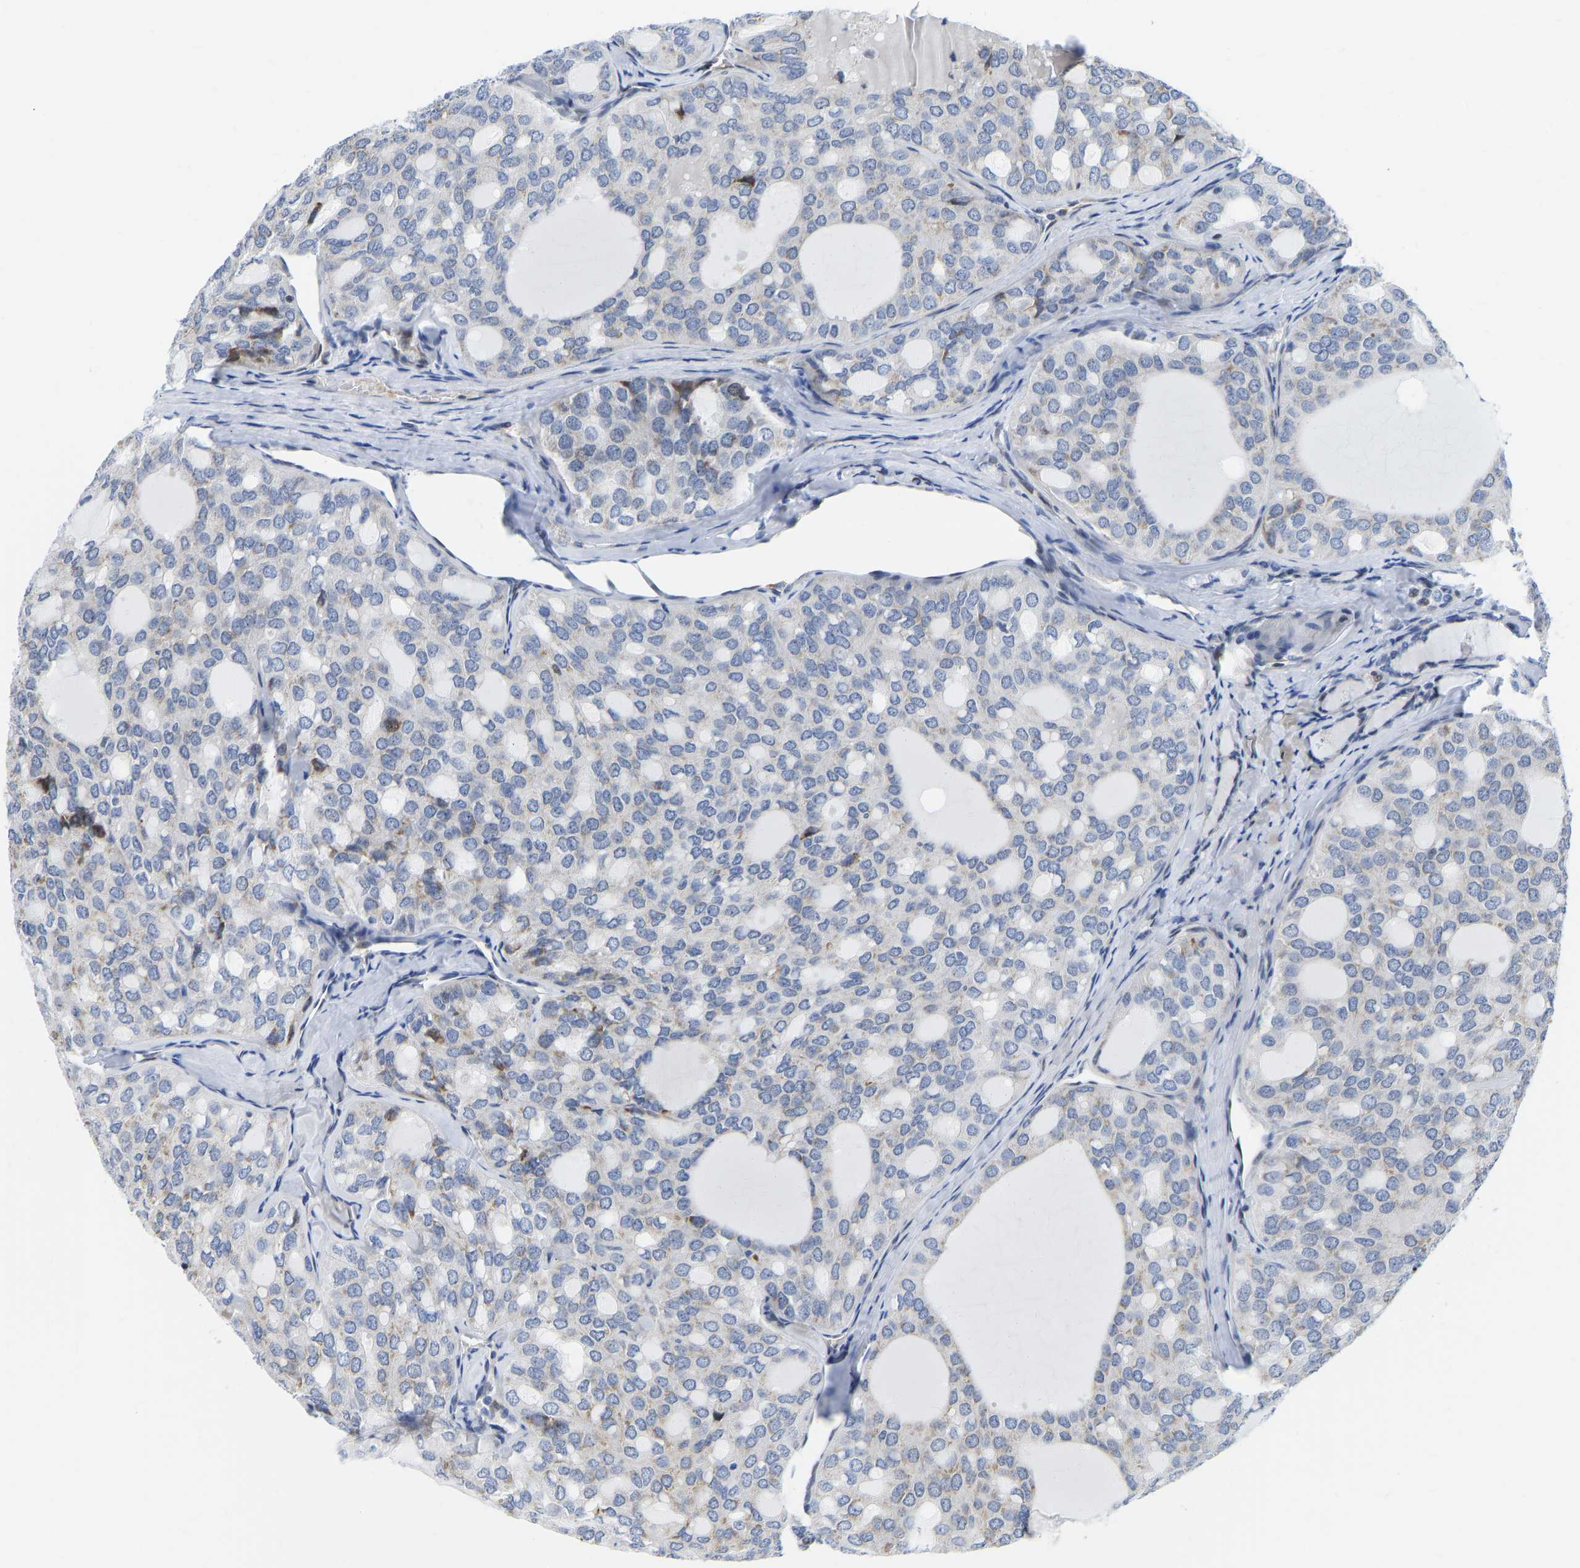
{"staining": {"intensity": "moderate", "quantity": "<25%", "location": "cytoplasmic/membranous"}, "tissue": "thyroid cancer", "cell_type": "Tumor cells", "image_type": "cancer", "snomed": [{"axis": "morphology", "description": "Follicular adenoma carcinoma, NOS"}, {"axis": "topography", "description": "Thyroid gland"}], "caption": "Protein expression analysis of human thyroid follicular adenoma carcinoma reveals moderate cytoplasmic/membranous positivity in about <25% of tumor cells.", "gene": "HDAC5", "patient": {"sex": "male", "age": 75}}